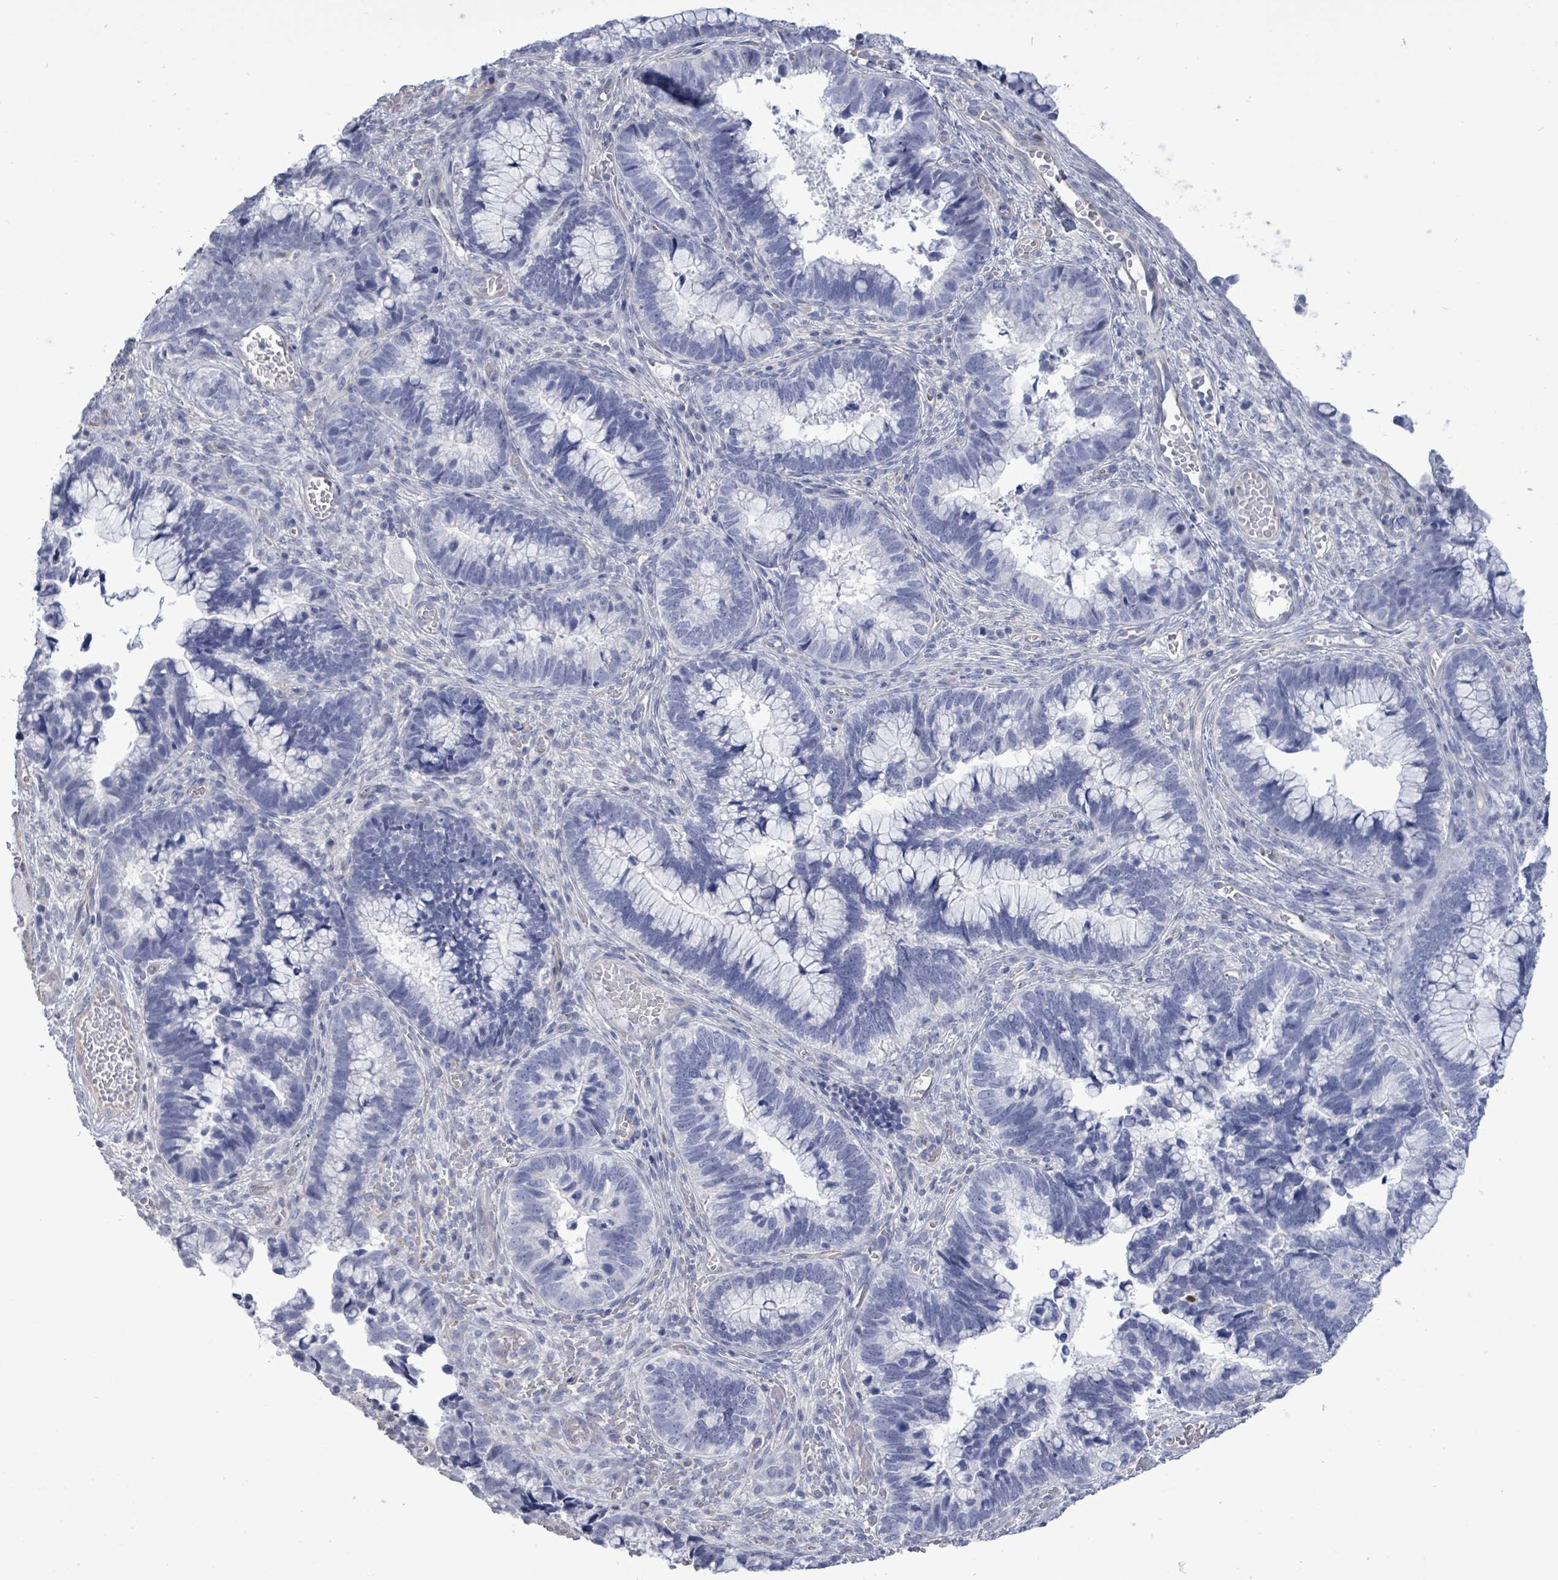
{"staining": {"intensity": "negative", "quantity": "none", "location": "none"}, "tissue": "cervical cancer", "cell_type": "Tumor cells", "image_type": "cancer", "snomed": [{"axis": "morphology", "description": "Adenocarcinoma, NOS"}, {"axis": "topography", "description": "Cervix"}], "caption": "An immunohistochemistry photomicrograph of cervical adenocarcinoma is shown. There is no staining in tumor cells of cervical adenocarcinoma. (DAB (3,3'-diaminobenzidine) immunohistochemistry with hematoxylin counter stain).", "gene": "CT45A5", "patient": {"sex": "female", "age": 44}}